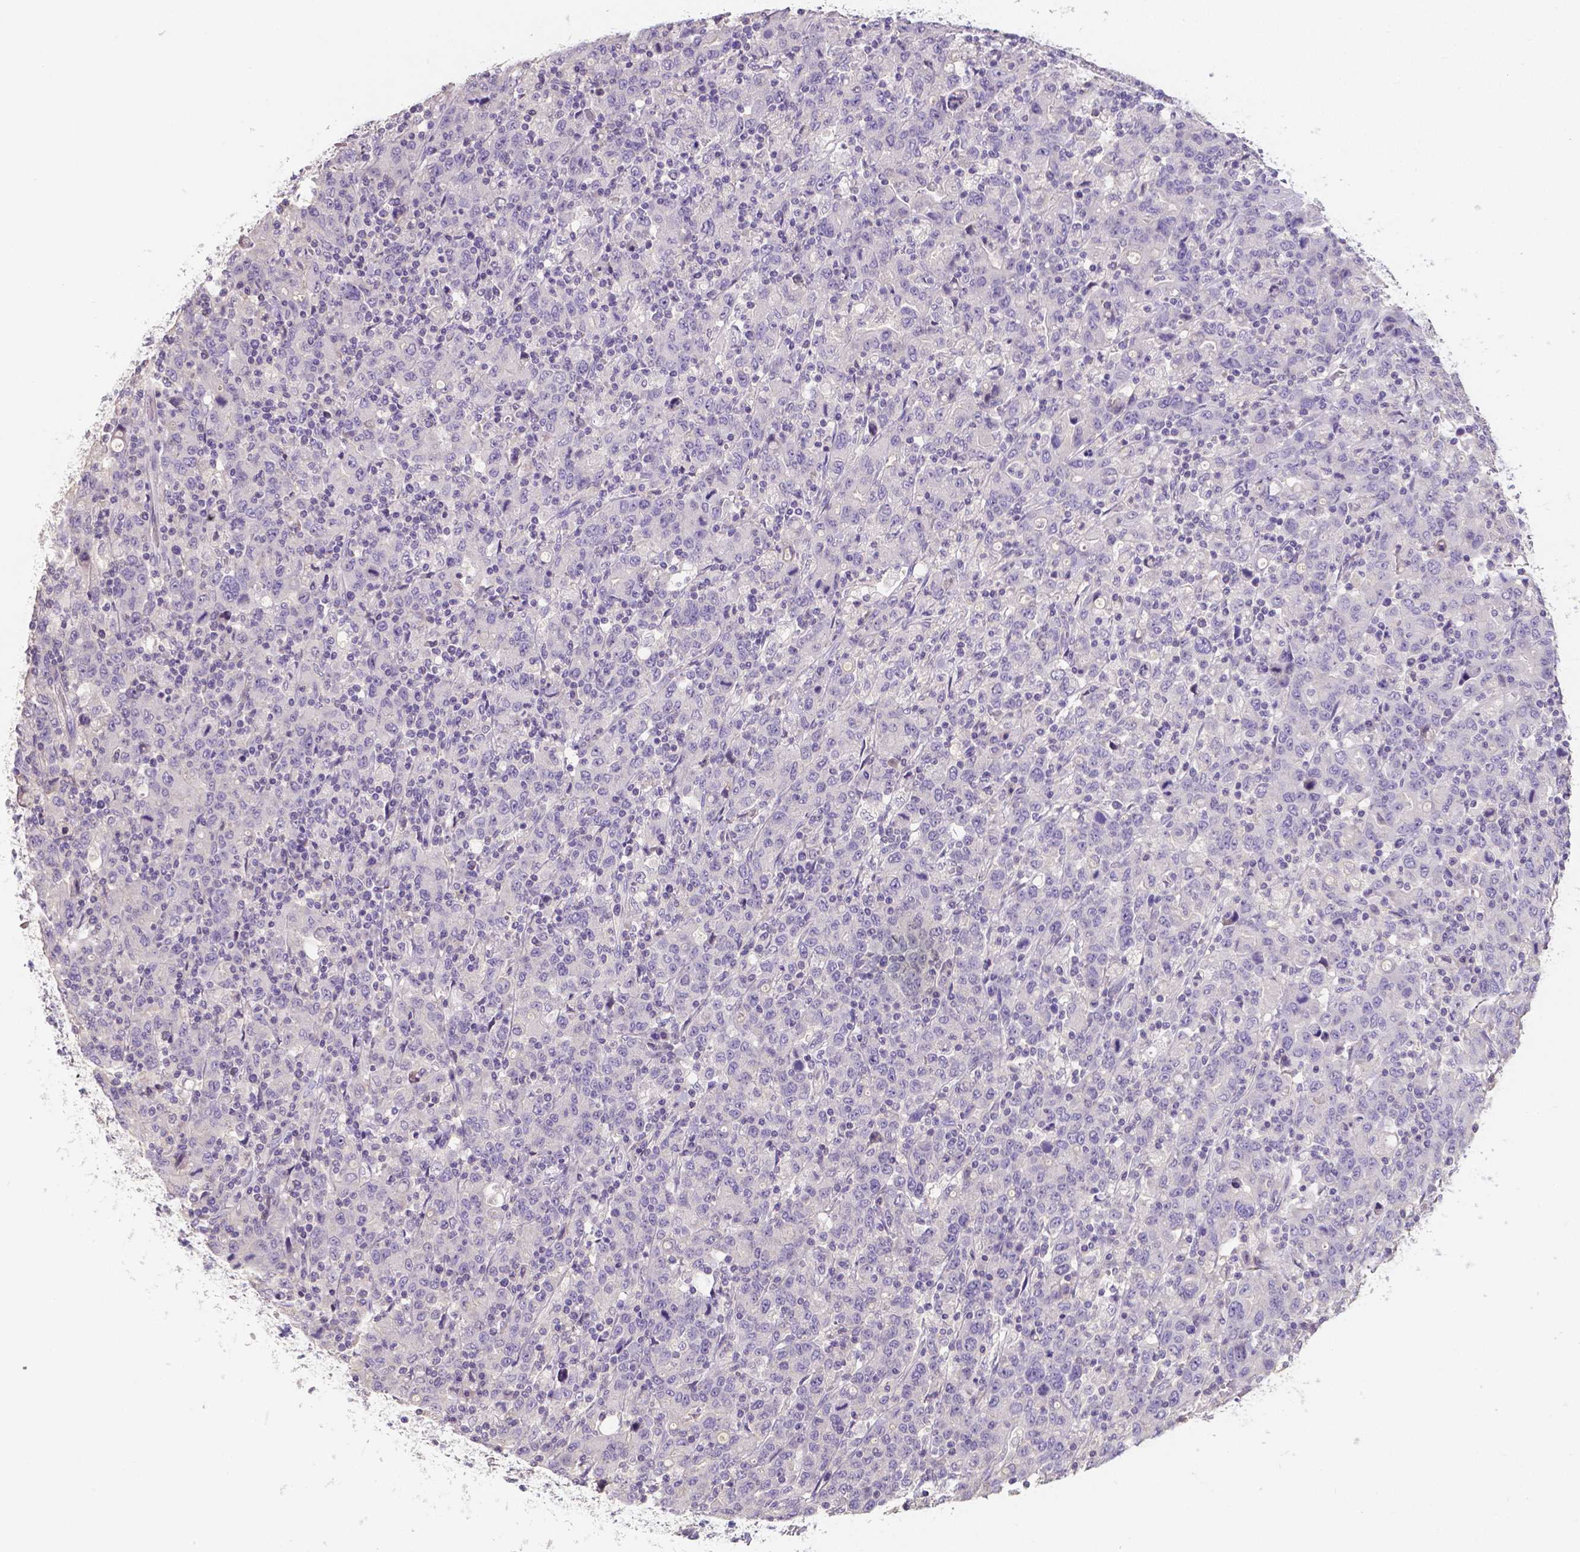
{"staining": {"intensity": "negative", "quantity": "none", "location": "none"}, "tissue": "stomach cancer", "cell_type": "Tumor cells", "image_type": "cancer", "snomed": [{"axis": "morphology", "description": "Adenocarcinoma, NOS"}, {"axis": "topography", "description": "Stomach, upper"}], "caption": "This is an immunohistochemistry photomicrograph of human stomach cancer (adenocarcinoma). There is no positivity in tumor cells.", "gene": "CRMP1", "patient": {"sex": "male", "age": 69}}